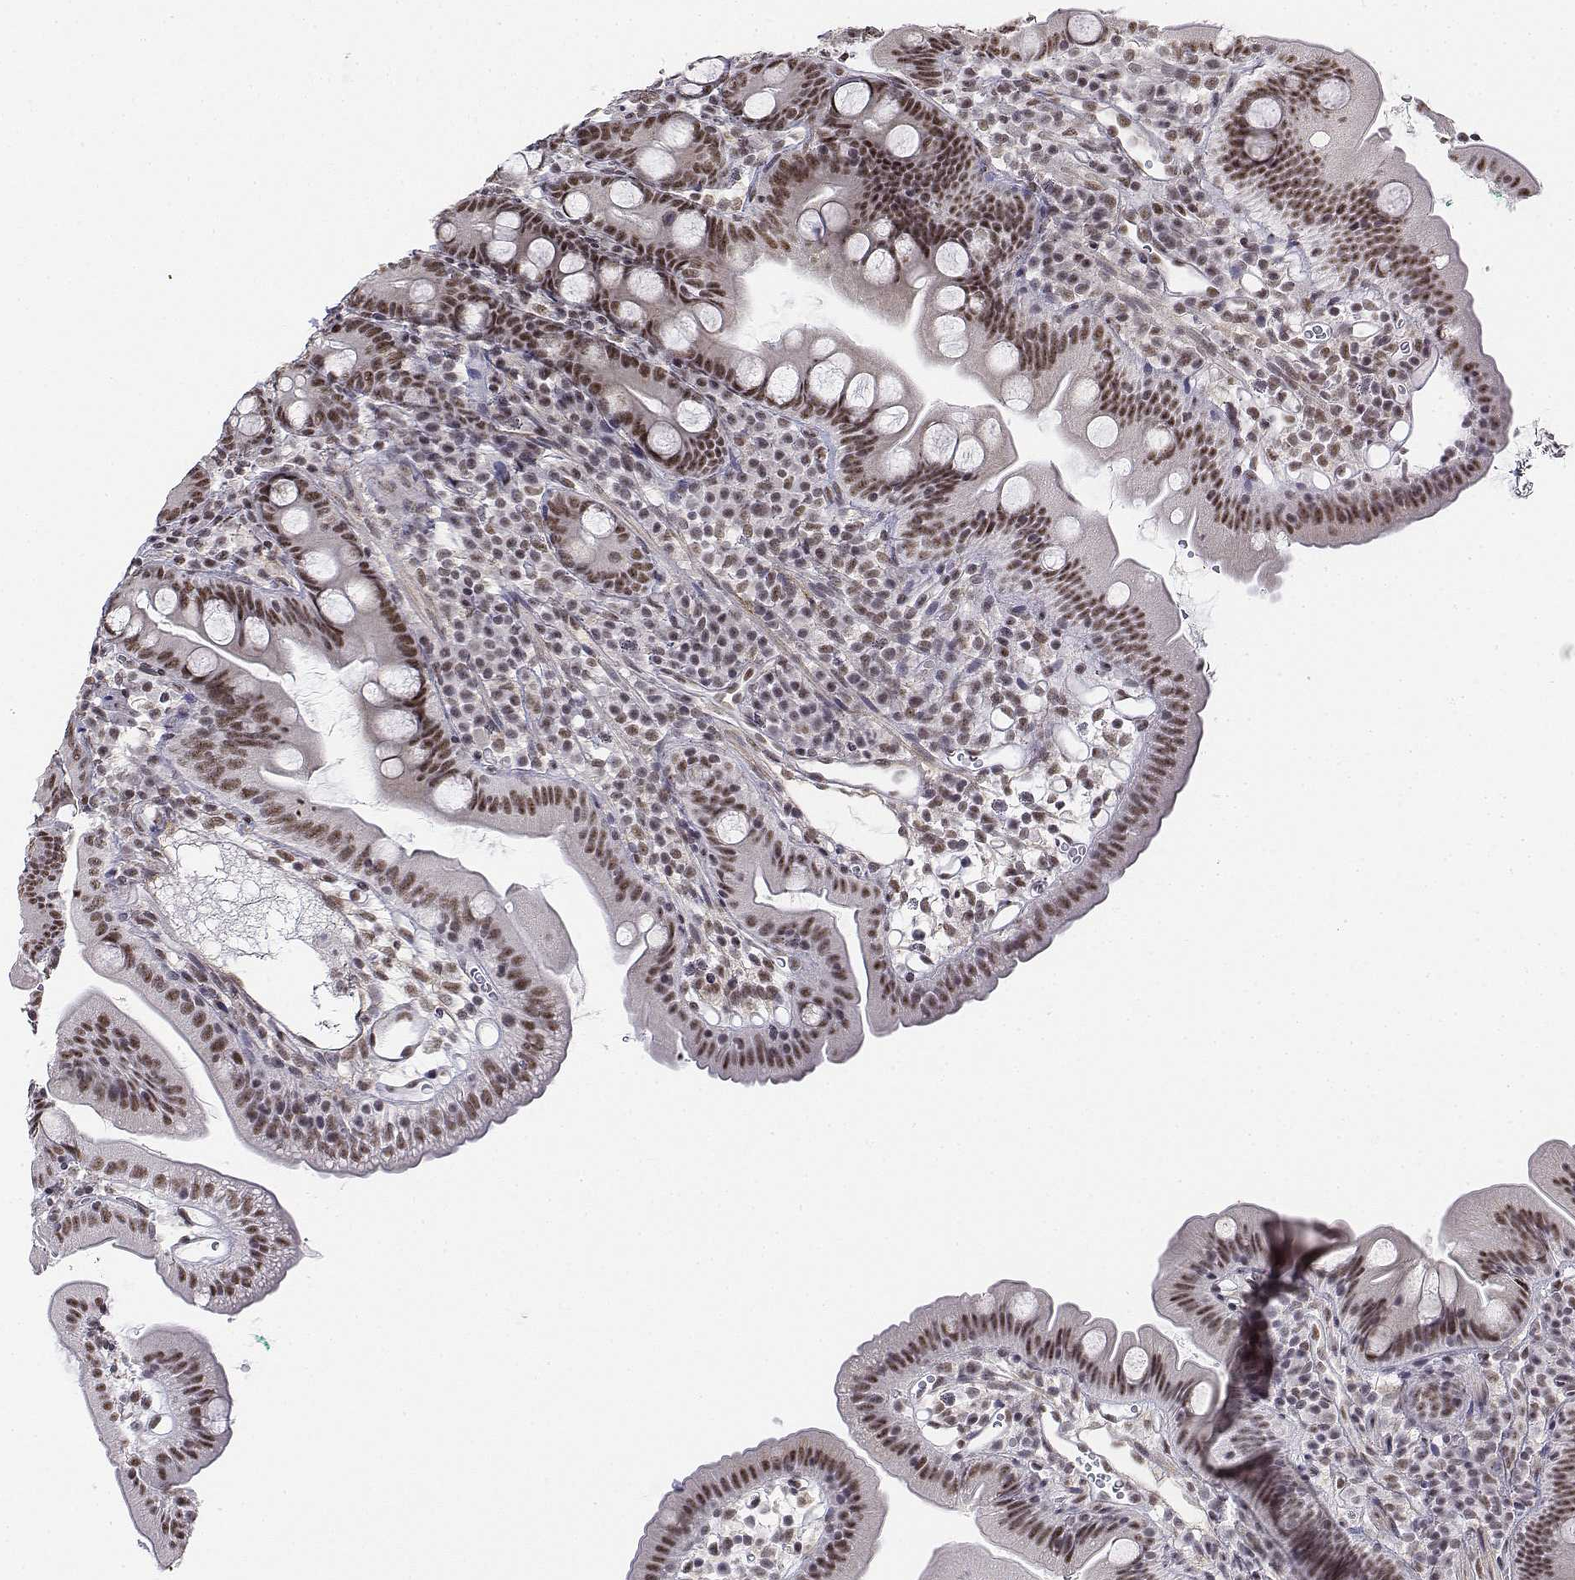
{"staining": {"intensity": "moderate", "quantity": ">75%", "location": "nuclear"}, "tissue": "duodenum", "cell_type": "Glandular cells", "image_type": "normal", "snomed": [{"axis": "morphology", "description": "Normal tissue, NOS"}, {"axis": "topography", "description": "Duodenum"}], "caption": "DAB (3,3'-diaminobenzidine) immunohistochemical staining of unremarkable human duodenum exhibits moderate nuclear protein expression in approximately >75% of glandular cells. (brown staining indicates protein expression, while blue staining denotes nuclei).", "gene": "SETD1A", "patient": {"sex": "female", "age": 67}}